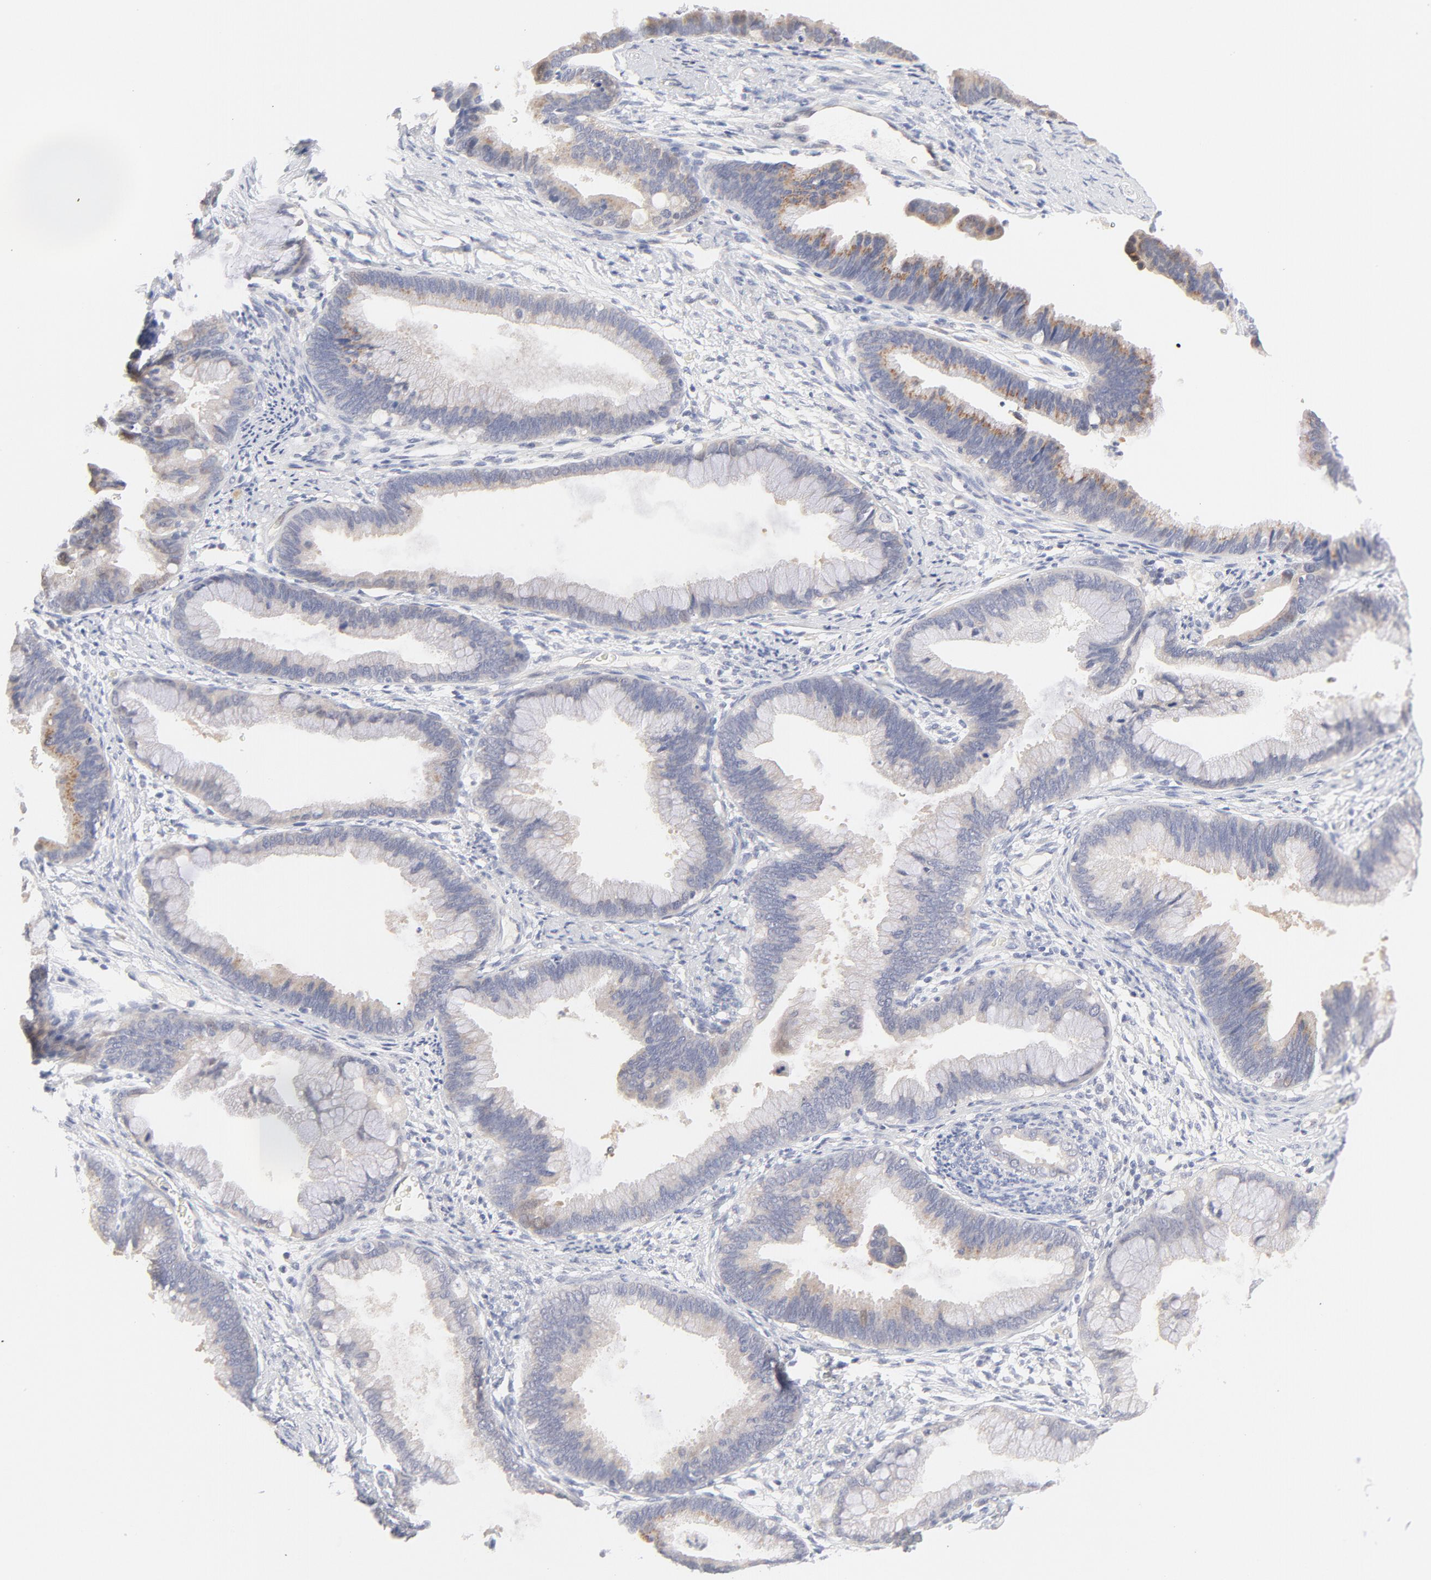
{"staining": {"intensity": "moderate", "quantity": "25%-75%", "location": "cytoplasmic/membranous"}, "tissue": "cervical cancer", "cell_type": "Tumor cells", "image_type": "cancer", "snomed": [{"axis": "morphology", "description": "Adenocarcinoma, NOS"}, {"axis": "topography", "description": "Cervix"}], "caption": "Human cervical adenocarcinoma stained for a protein (brown) exhibits moderate cytoplasmic/membranous positive positivity in about 25%-75% of tumor cells.", "gene": "NKX2-2", "patient": {"sex": "female", "age": 47}}